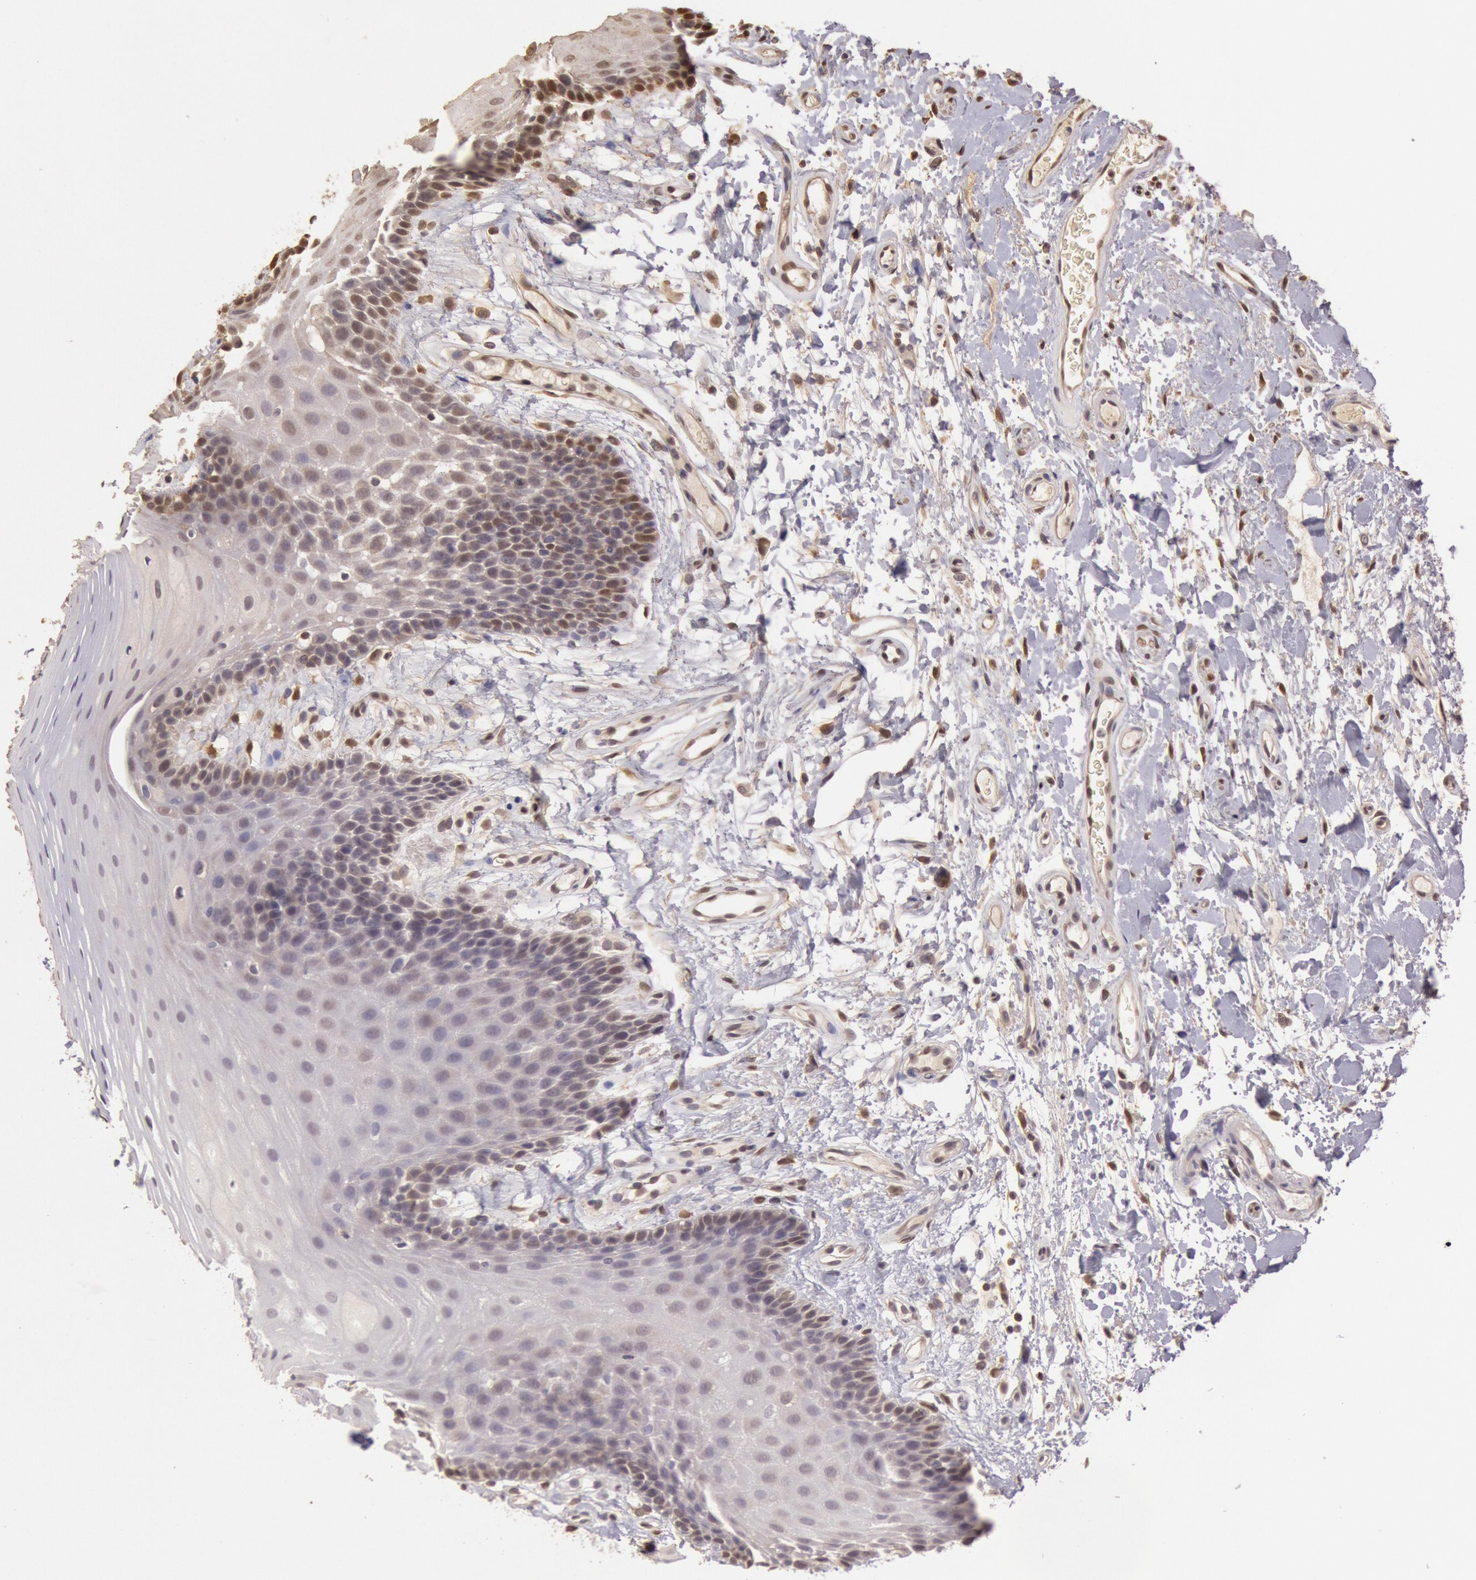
{"staining": {"intensity": "weak", "quantity": "25%-75%", "location": "nuclear"}, "tissue": "oral mucosa", "cell_type": "Squamous epithelial cells", "image_type": "normal", "snomed": [{"axis": "morphology", "description": "Normal tissue, NOS"}, {"axis": "topography", "description": "Oral tissue"}], "caption": "DAB (3,3'-diaminobenzidine) immunohistochemical staining of benign human oral mucosa reveals weak nuclear protein staining in about 25%-75% of squamous epithelial cells. The protein of interest is stained brown, and the nuclei are stained in blue (DAB IHC with brightfield microscopy, high magnification).", "gene": "SOD1", "patient": {"sex": "male", "age": 62}}